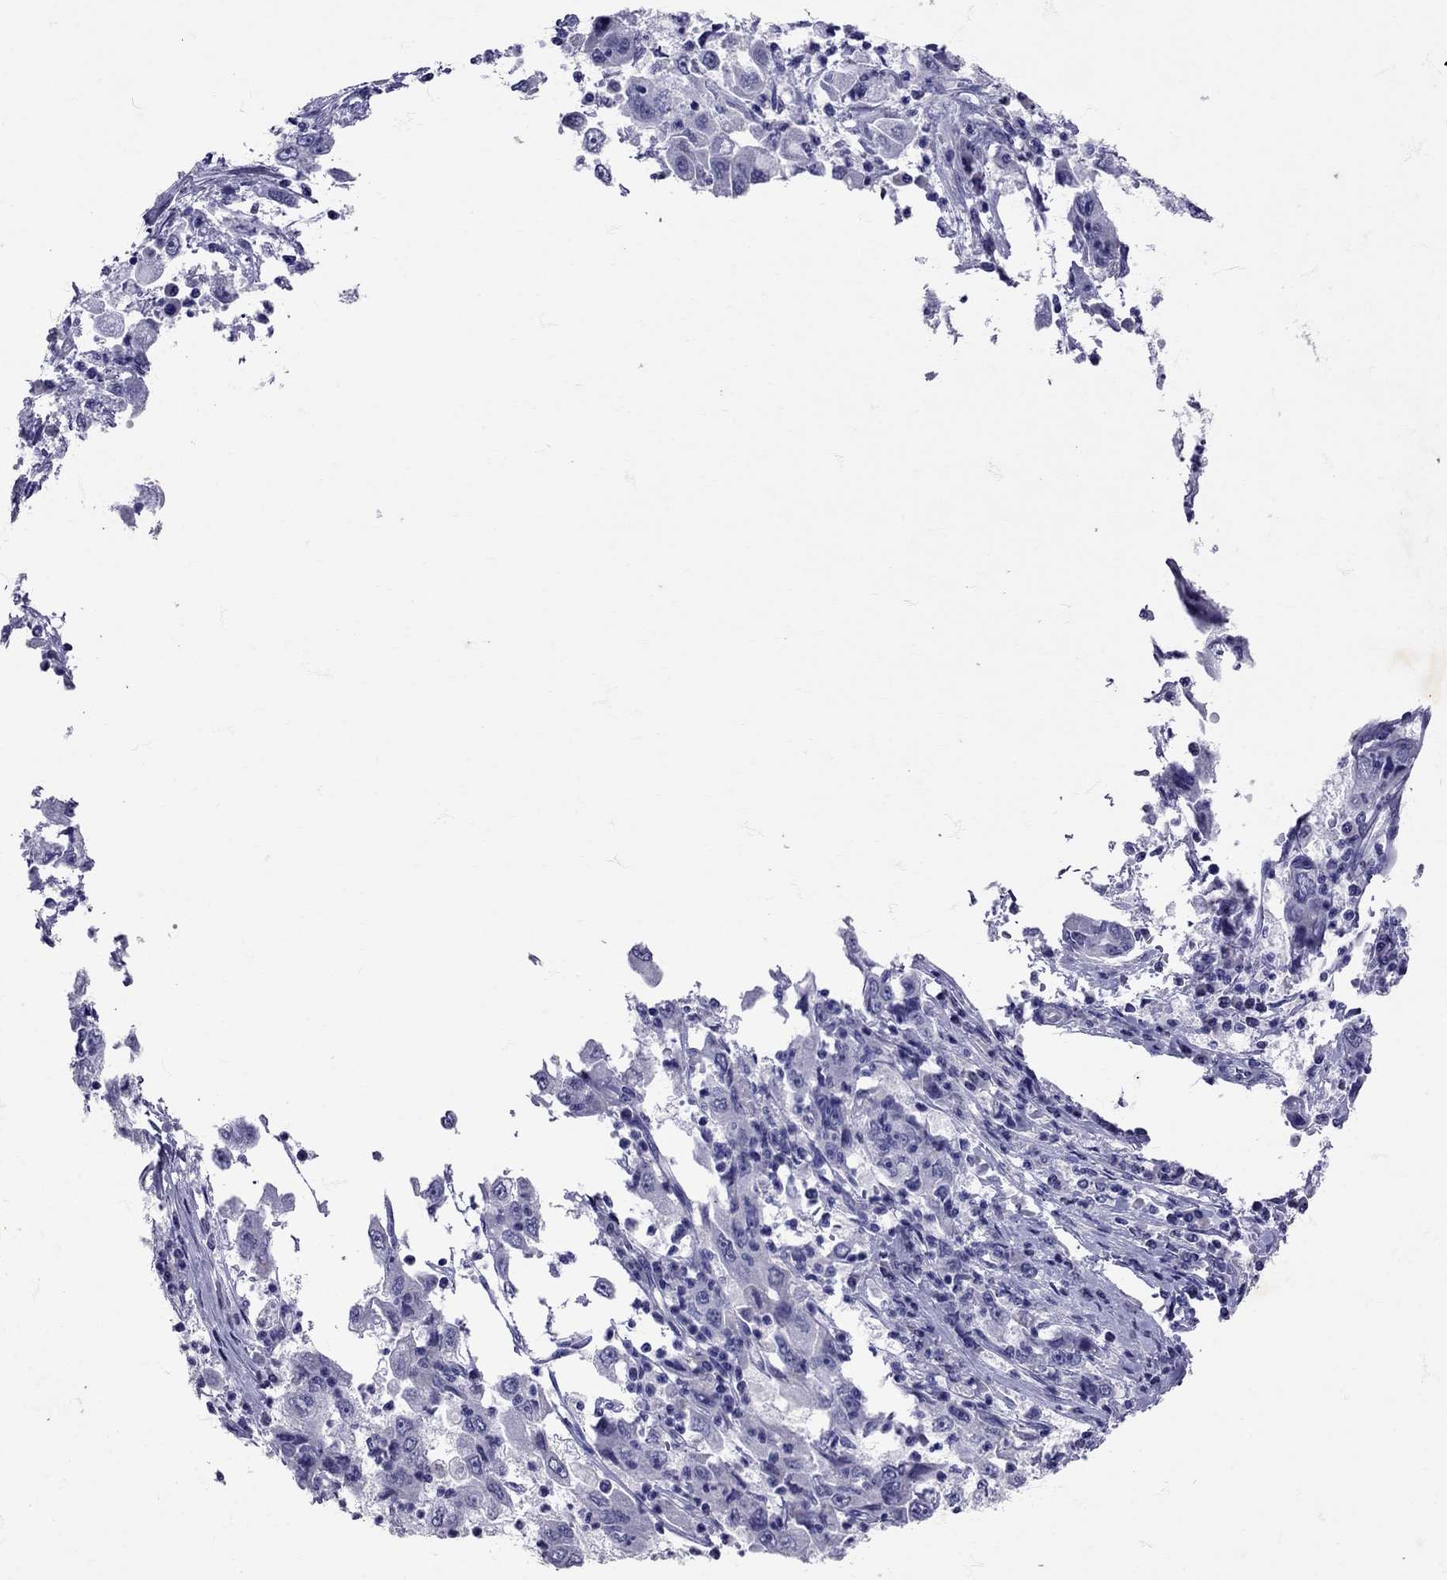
{"staining": {"intensity": "negative", "quantity": "none", "location": "none"}, "tissue": "cervical cancer", "cell_type": "Tumor cells", "image_type": "cancer", "snomed": [{"axis": "morphology", "description": "Squamous cell carcinoma, NOS"}, {"axis": "topography", "description": "Cervix"}], "caption": "The photomicrograph reveals no significant expression in tumor cells of cervical cancer (squamous cell carcinoma).", "gene": "AVP", "patient": {"sex": "female", "age": 36}}